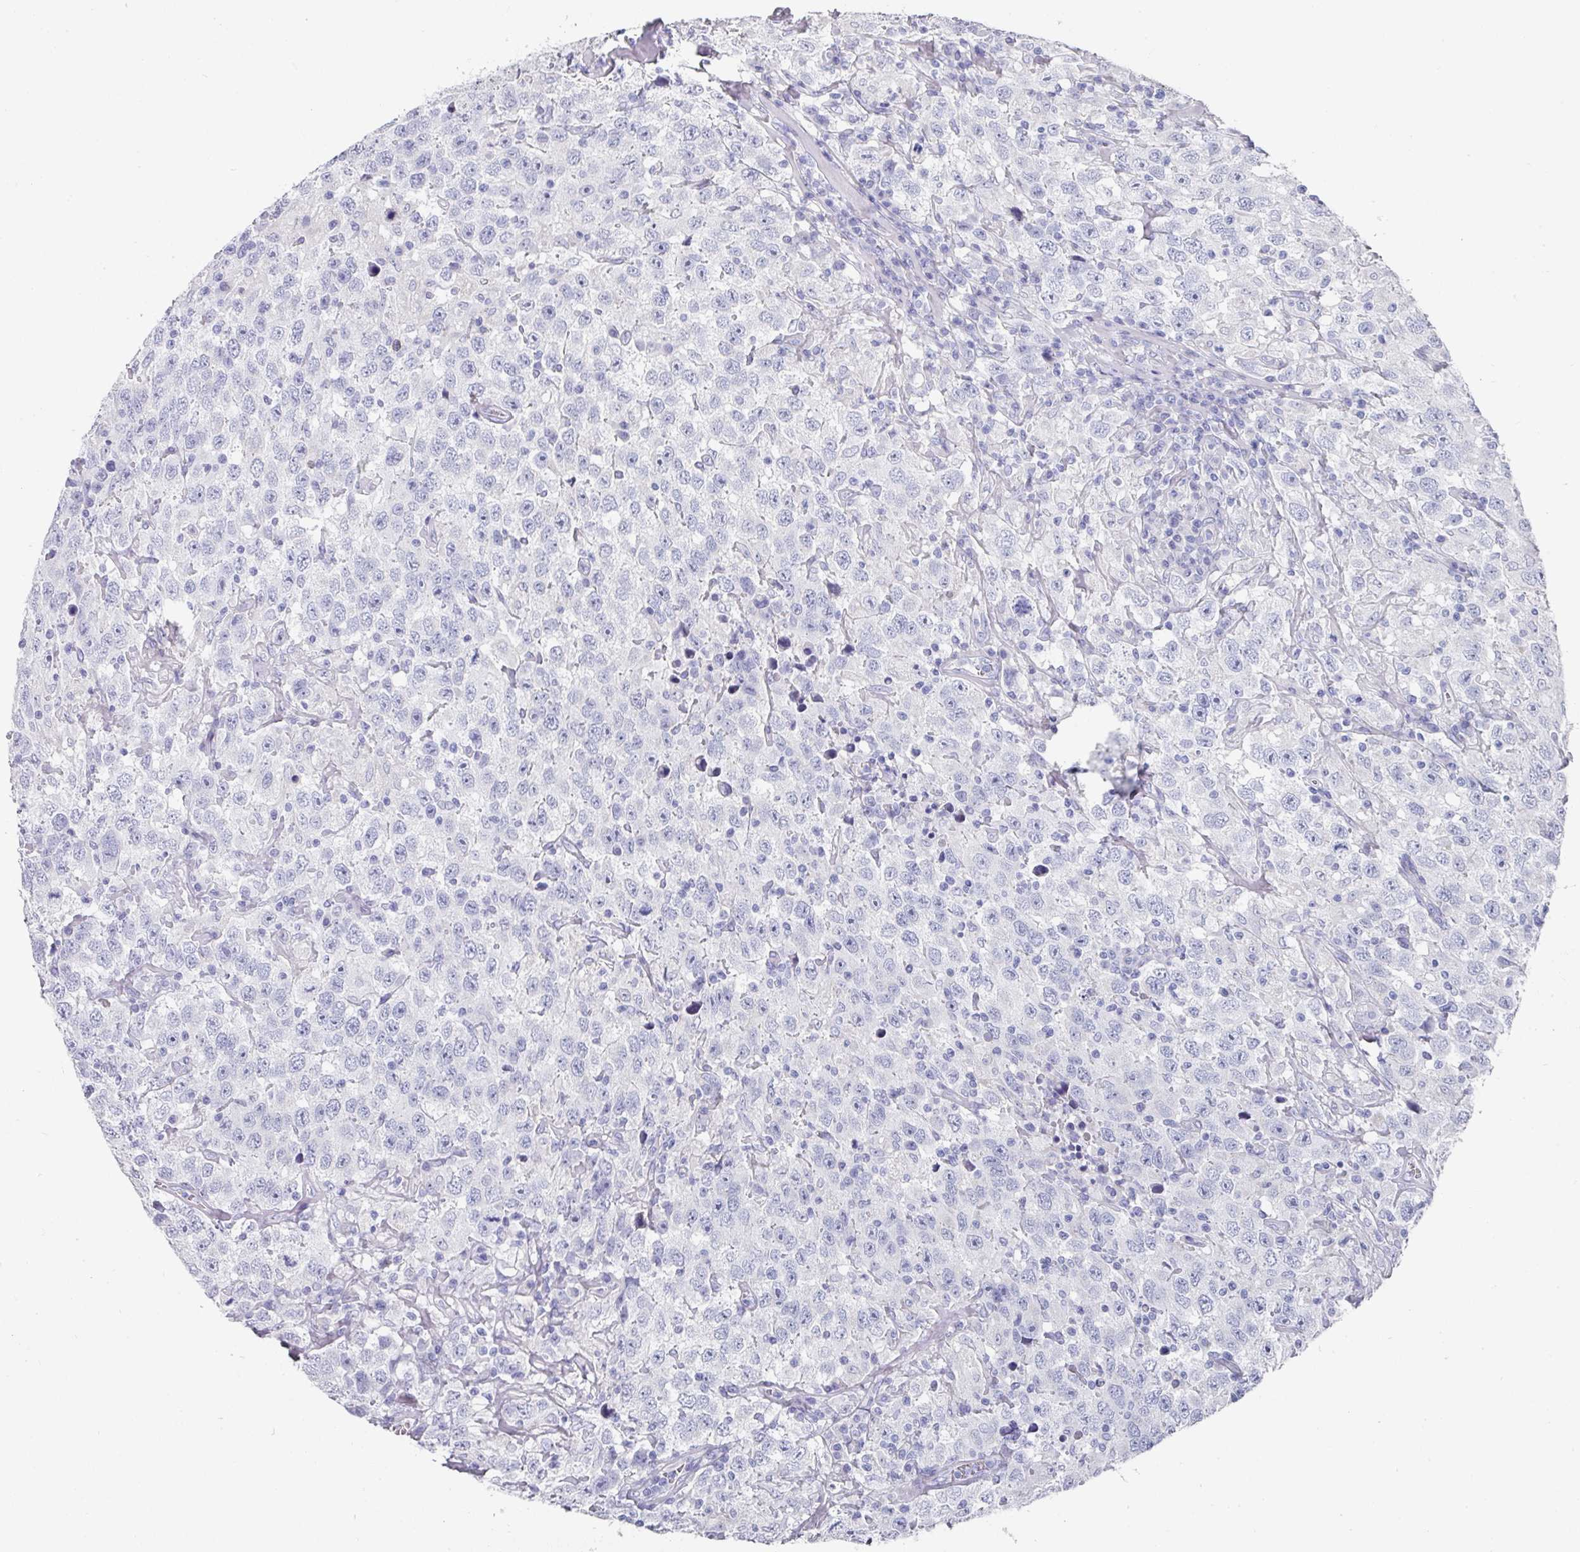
{"staining": {"intensity": "negative", "quantity": "none", "location": "none"}, "tissue": "testis cancer", "cell_type": "Tumor cells", "image_type": "cancer", "snomed": [{"axis": "morphology", "description": "Seminoma, NOS"}, {"axis": "topography", "description": "Testis"}], "caption": "Immunohistochemistry (IHC) of testis cancer (seminoma) displays no positivity in tumor cells.", "gene": "SETBP1", "patient": {"sex": "male", "age": 41}}